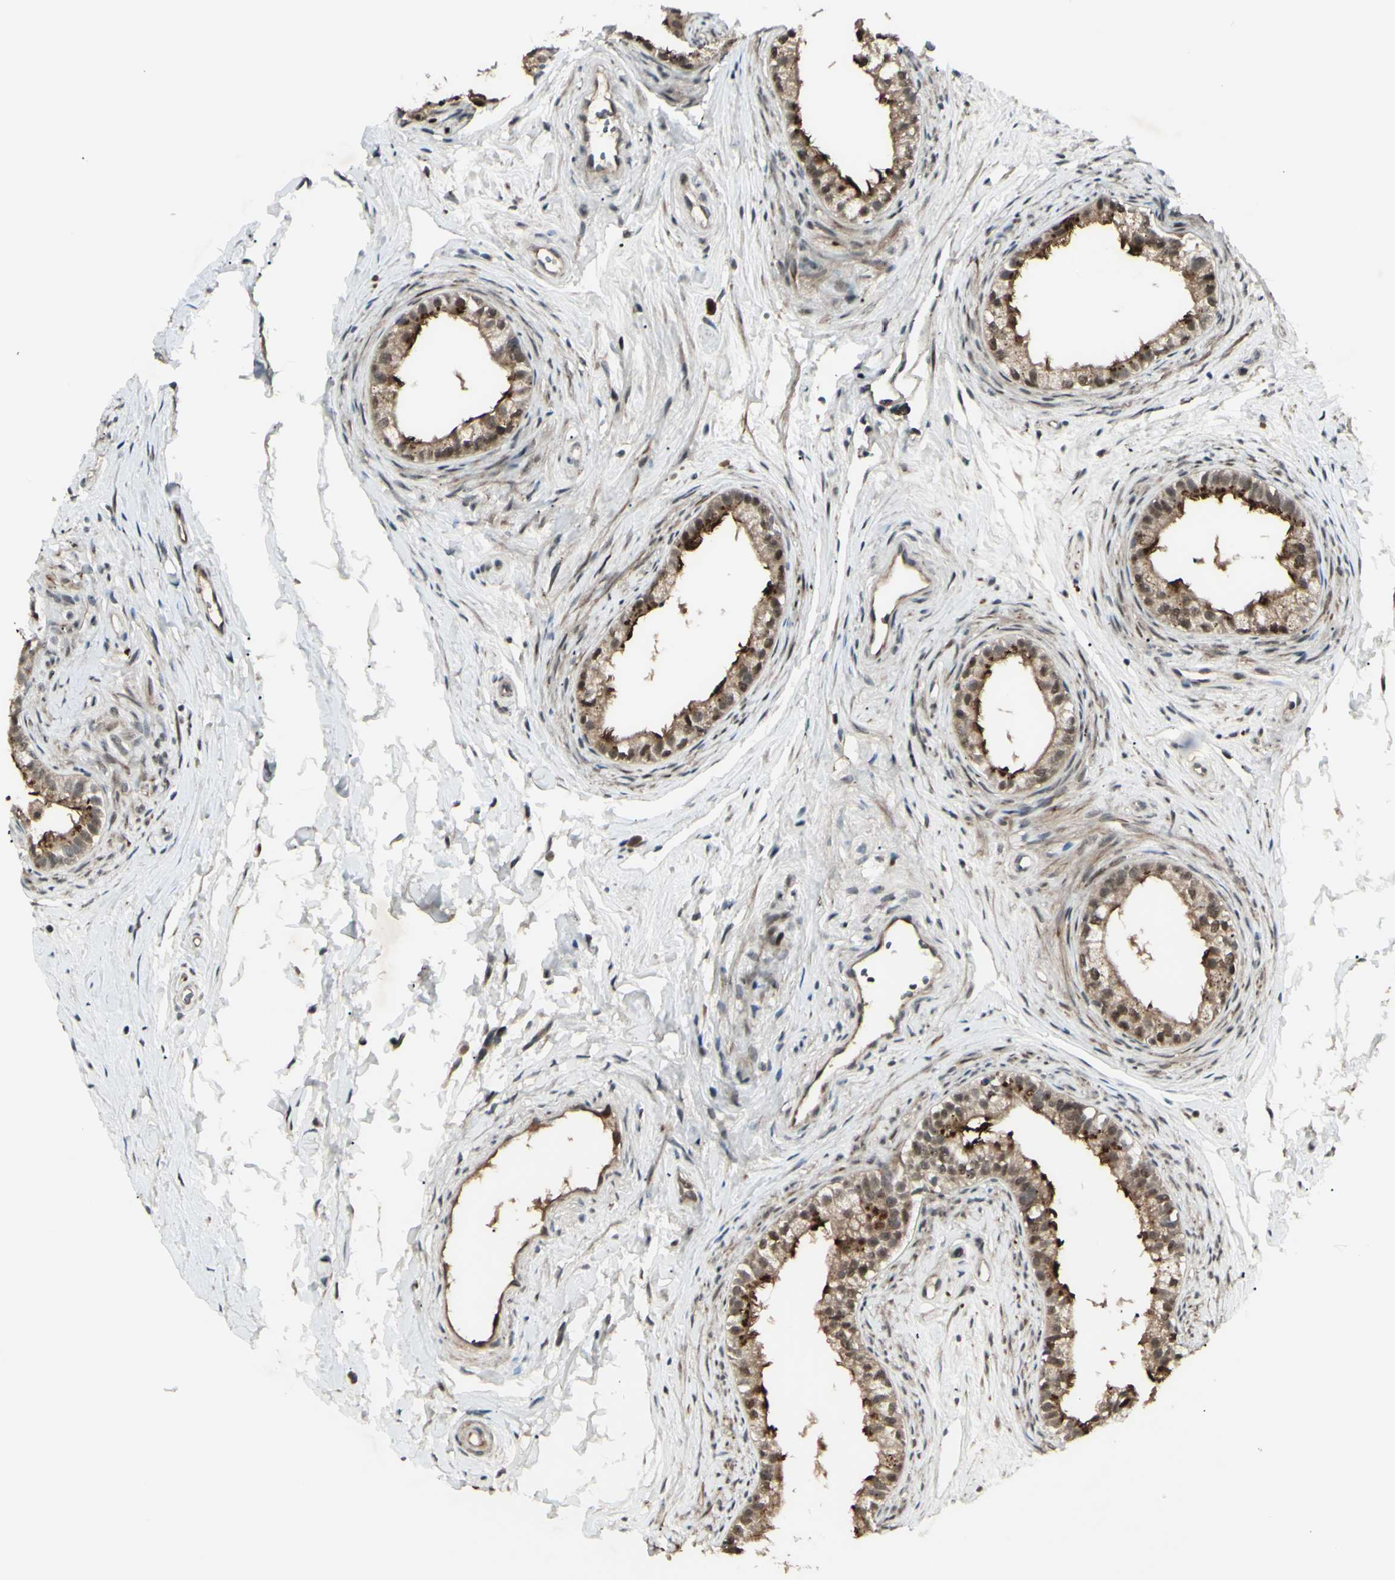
{"staining": {"intensity": "moderate", "quantity": ">75%", "location": "cytoplasmic/membranous,nuclear"}, "tissue": "epididymis", "cell_type": "Glandular cells", "image_type": "normal", "snomed": [{"axis": "morphology", "description": "Normal tissue, NOS"}, {"axis": "topography", "description": "Epididymis"}], "caption": "Immunohistochemical staining of unremarkable epididymis displays moderate cytoplasmic/membranous,nuclear protein staining in about >75% of glandular cells.", "gene": "MLF2", "patient": {"sex": "male", "age": 56}}